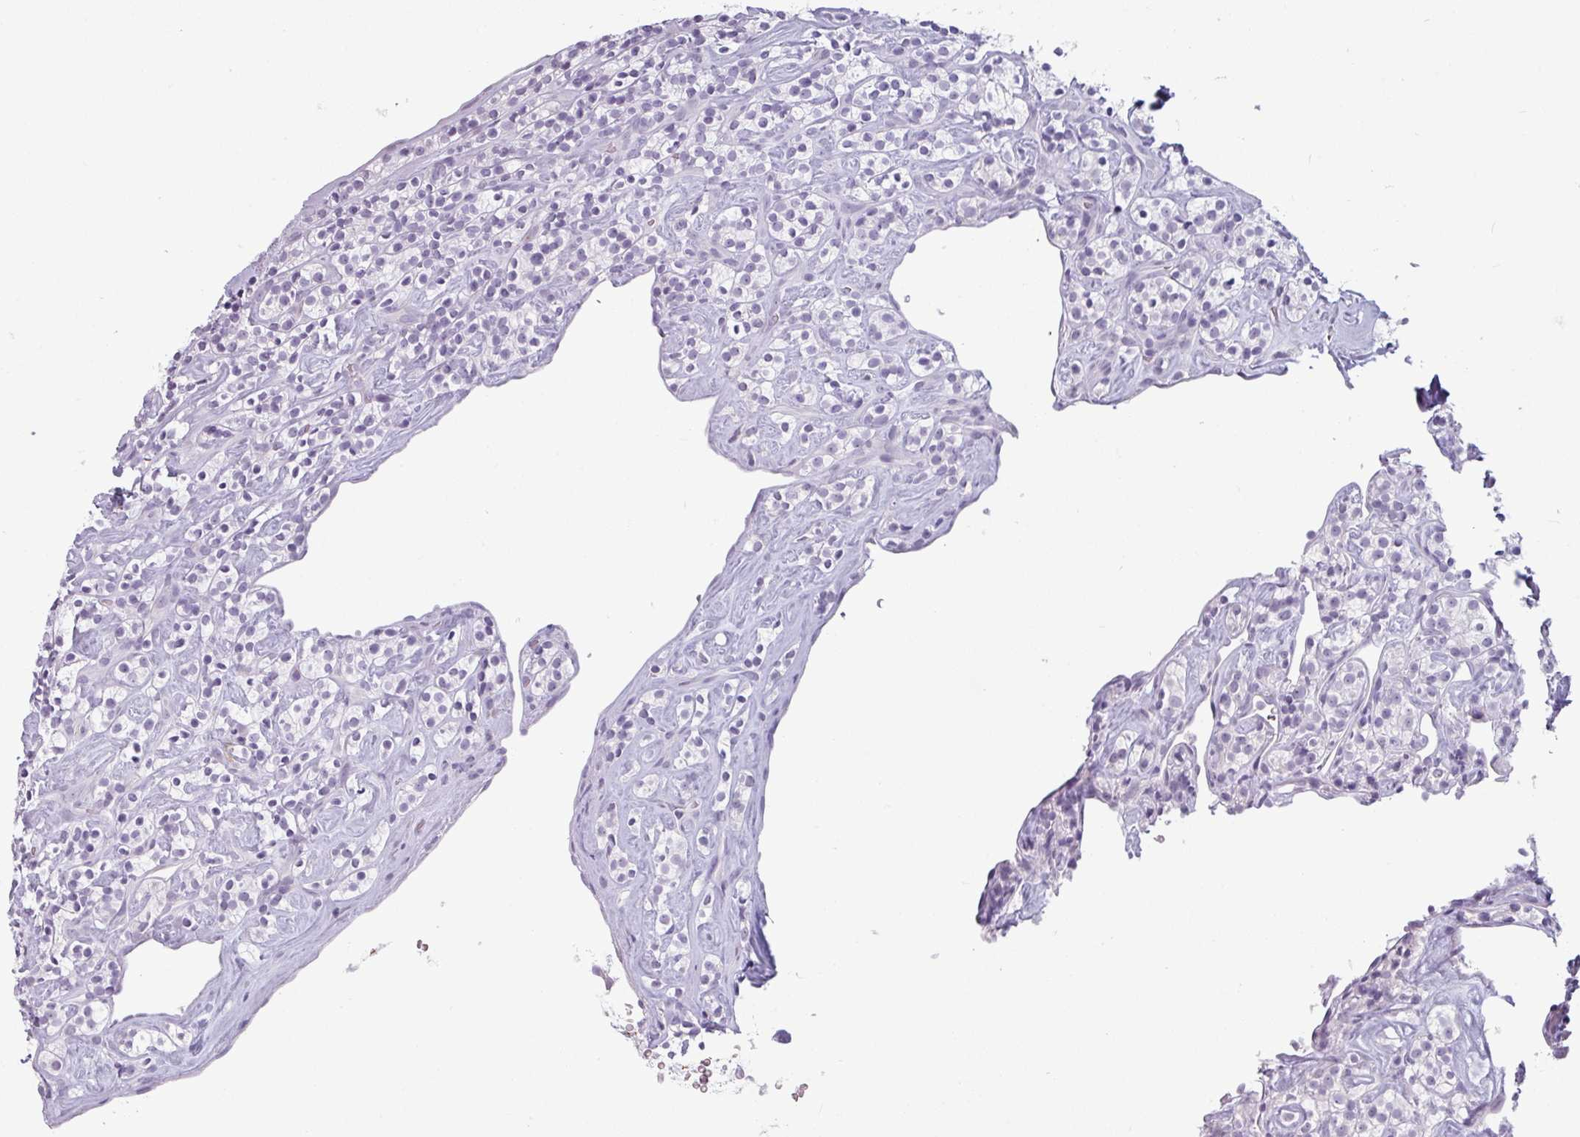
{"staining": {"intensity": "negative", "quantity": "none", "location": "none"}, "tissue": "renal cancer", "cell_type": "Tumor cells", "image_type": "cancer", "snomed": [{"axis": "morphology", "description": "Adenocarcinoma, NOS"}, {"axis": "topography", "description": "Kidney"}], "caption": "Immunohistochemical staining of human adenocarcinoma (renal) exhibits no significant staining in tumor cells. Nuclei are stained in blue.", "gene": "SLC26A9", "patient": {"sex": "male", "age": 77}}